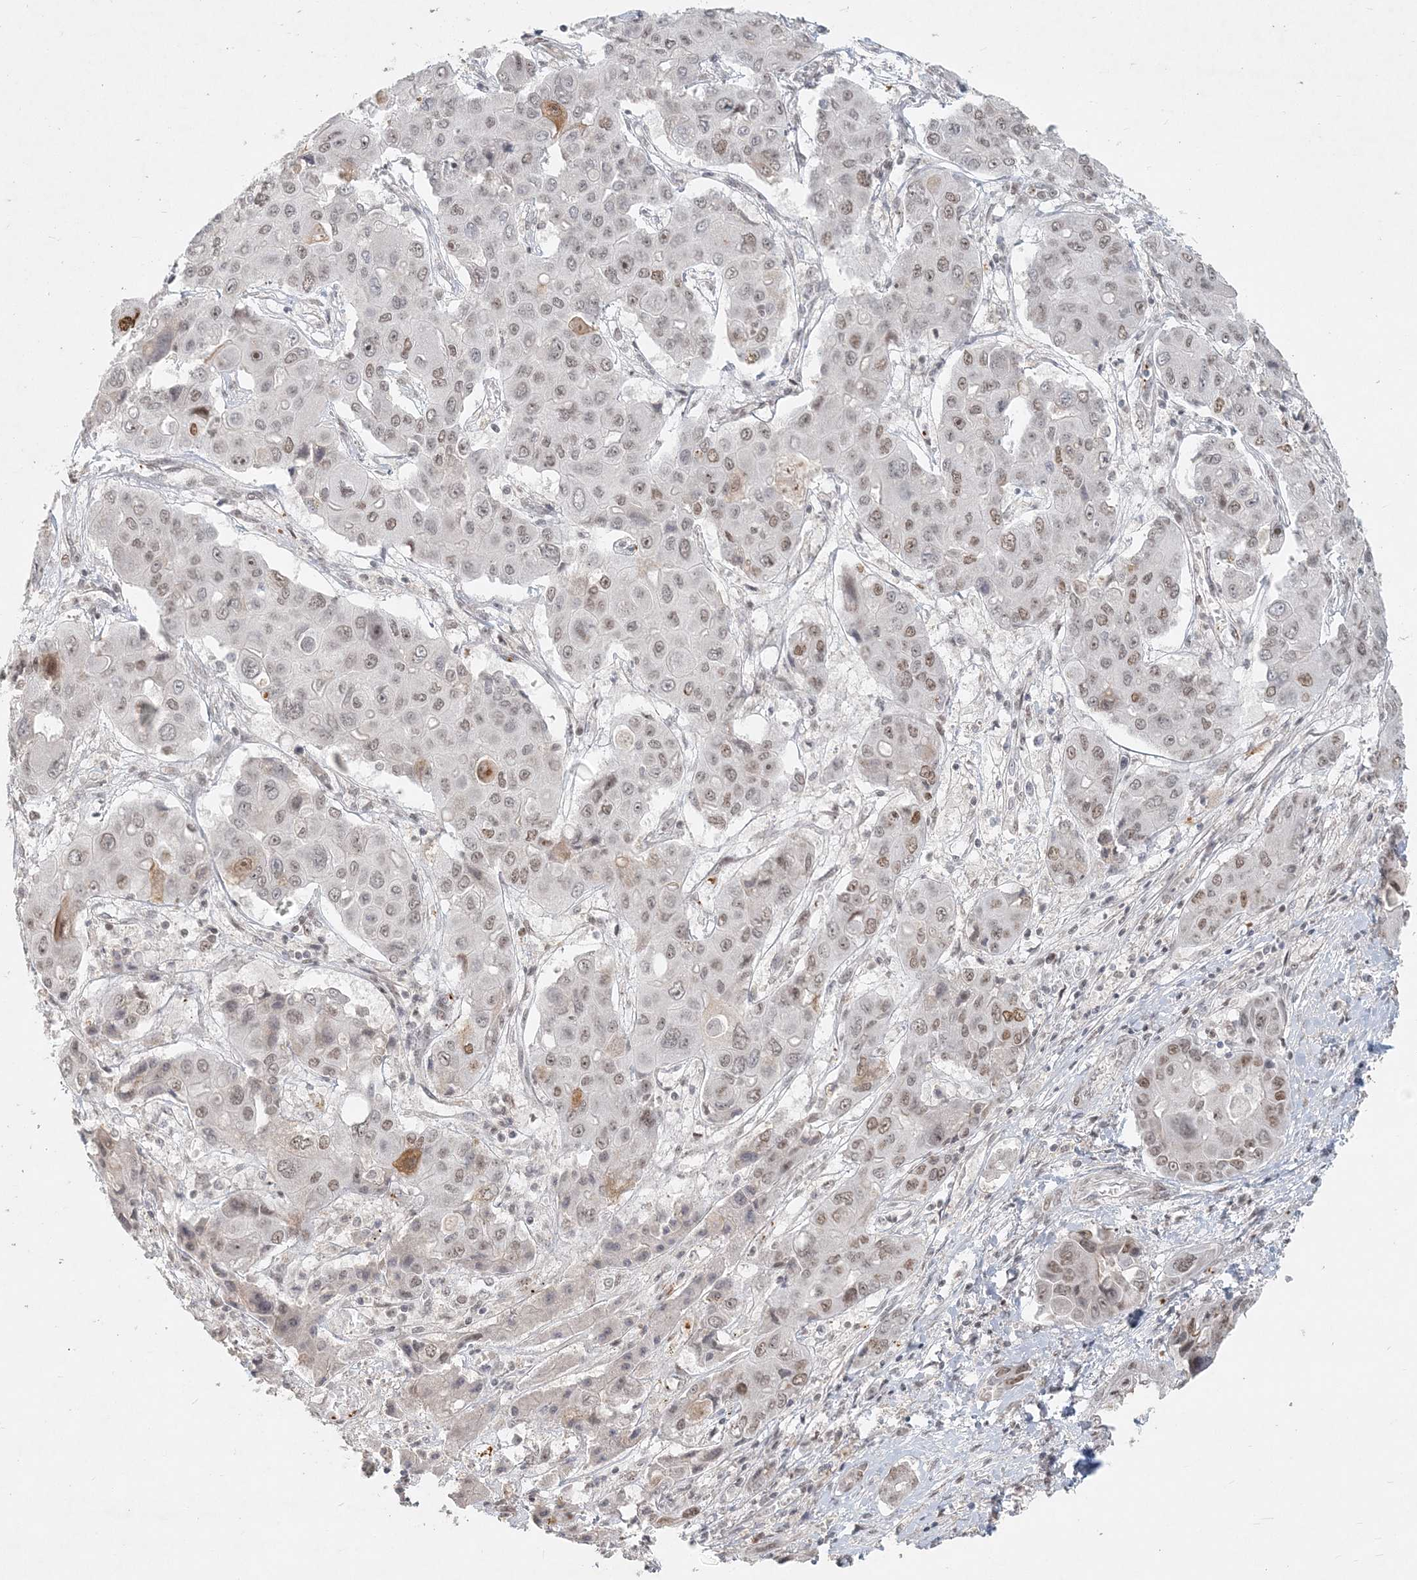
{"staining": {"intensity": "moderate", "quantity": "25%-75%", "location": "nuclear"}, "tissue": "liver cancer", "cell_type": "Tumor cells", "image_type": "cancer", "snomed": [{"axis": "morphology", "description": "Cholangiocarcinoma"}, {"axis": "topography", "description": "Liver"}], "caption": "Approximately 25%-75% of tumor cells in human liver cholangiocarcinoma demonstrate moderate nuclear protein expression as visualized by brown immunohistochemical staining.", "gene": "BAZ1B", "patient": {"sex": "male", "age": 67}}